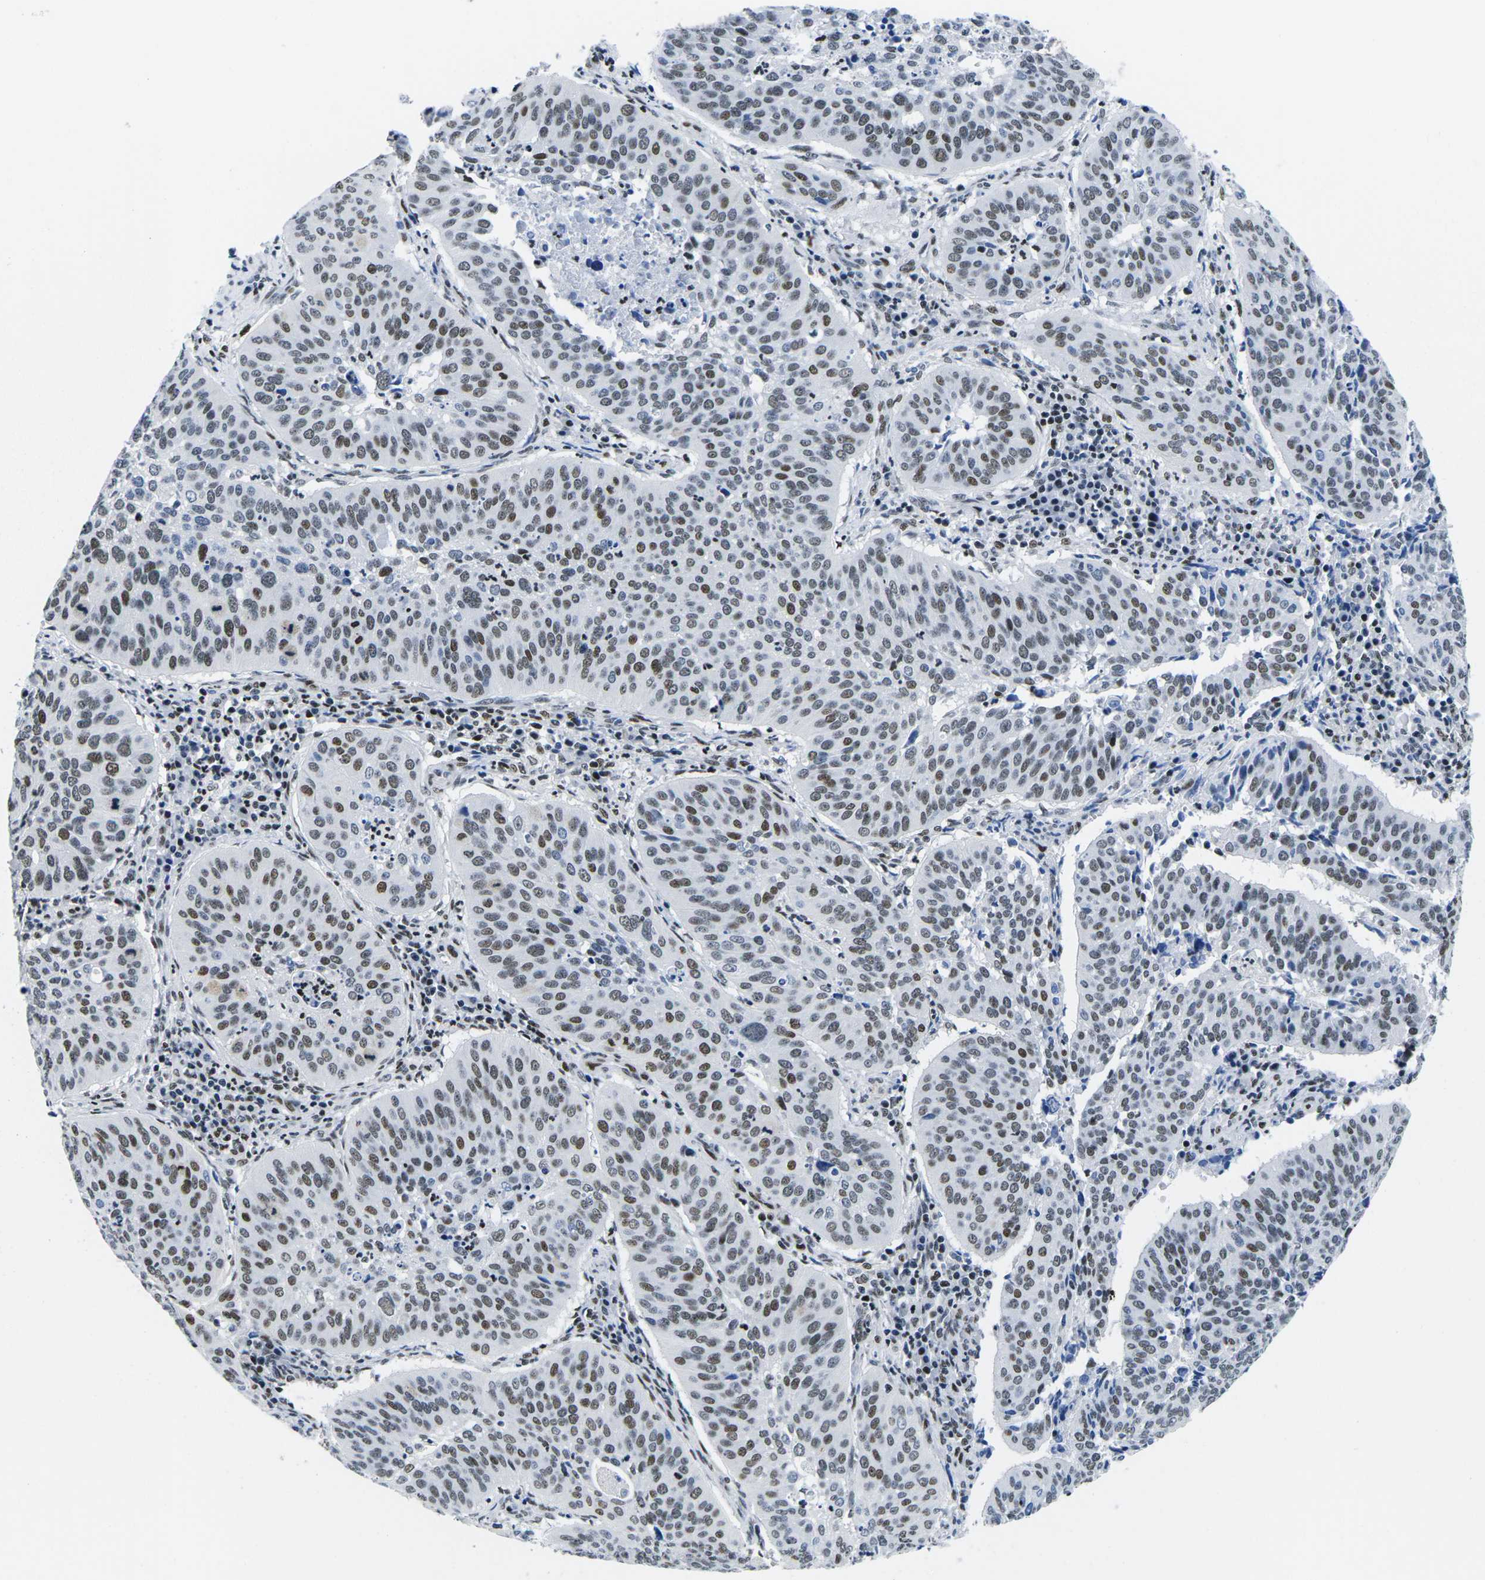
{"staining": {"intensity": "moderate", "quantity": ">75%", "location": "nuclear"}, "tissue": "cervical cancer", "cell_type": "Tumor cells", "image_type": "cancer", "snomed": [{"axis": "morphology", "description": "Normal tissue, NOS"}, {"axis": "morphology", "description": "Squamous cell carcinoma, NOS"}, {"axis": "topography", "description": "Cervix"}], "caption": "Cervical squamous cell carcinoma stained for a protein (brown) reveals moderate nuclear positive positivity in approximately >75% of tumor cells.", "gene": "ATF1", "patient": {"sex": "female", "age": 39}}